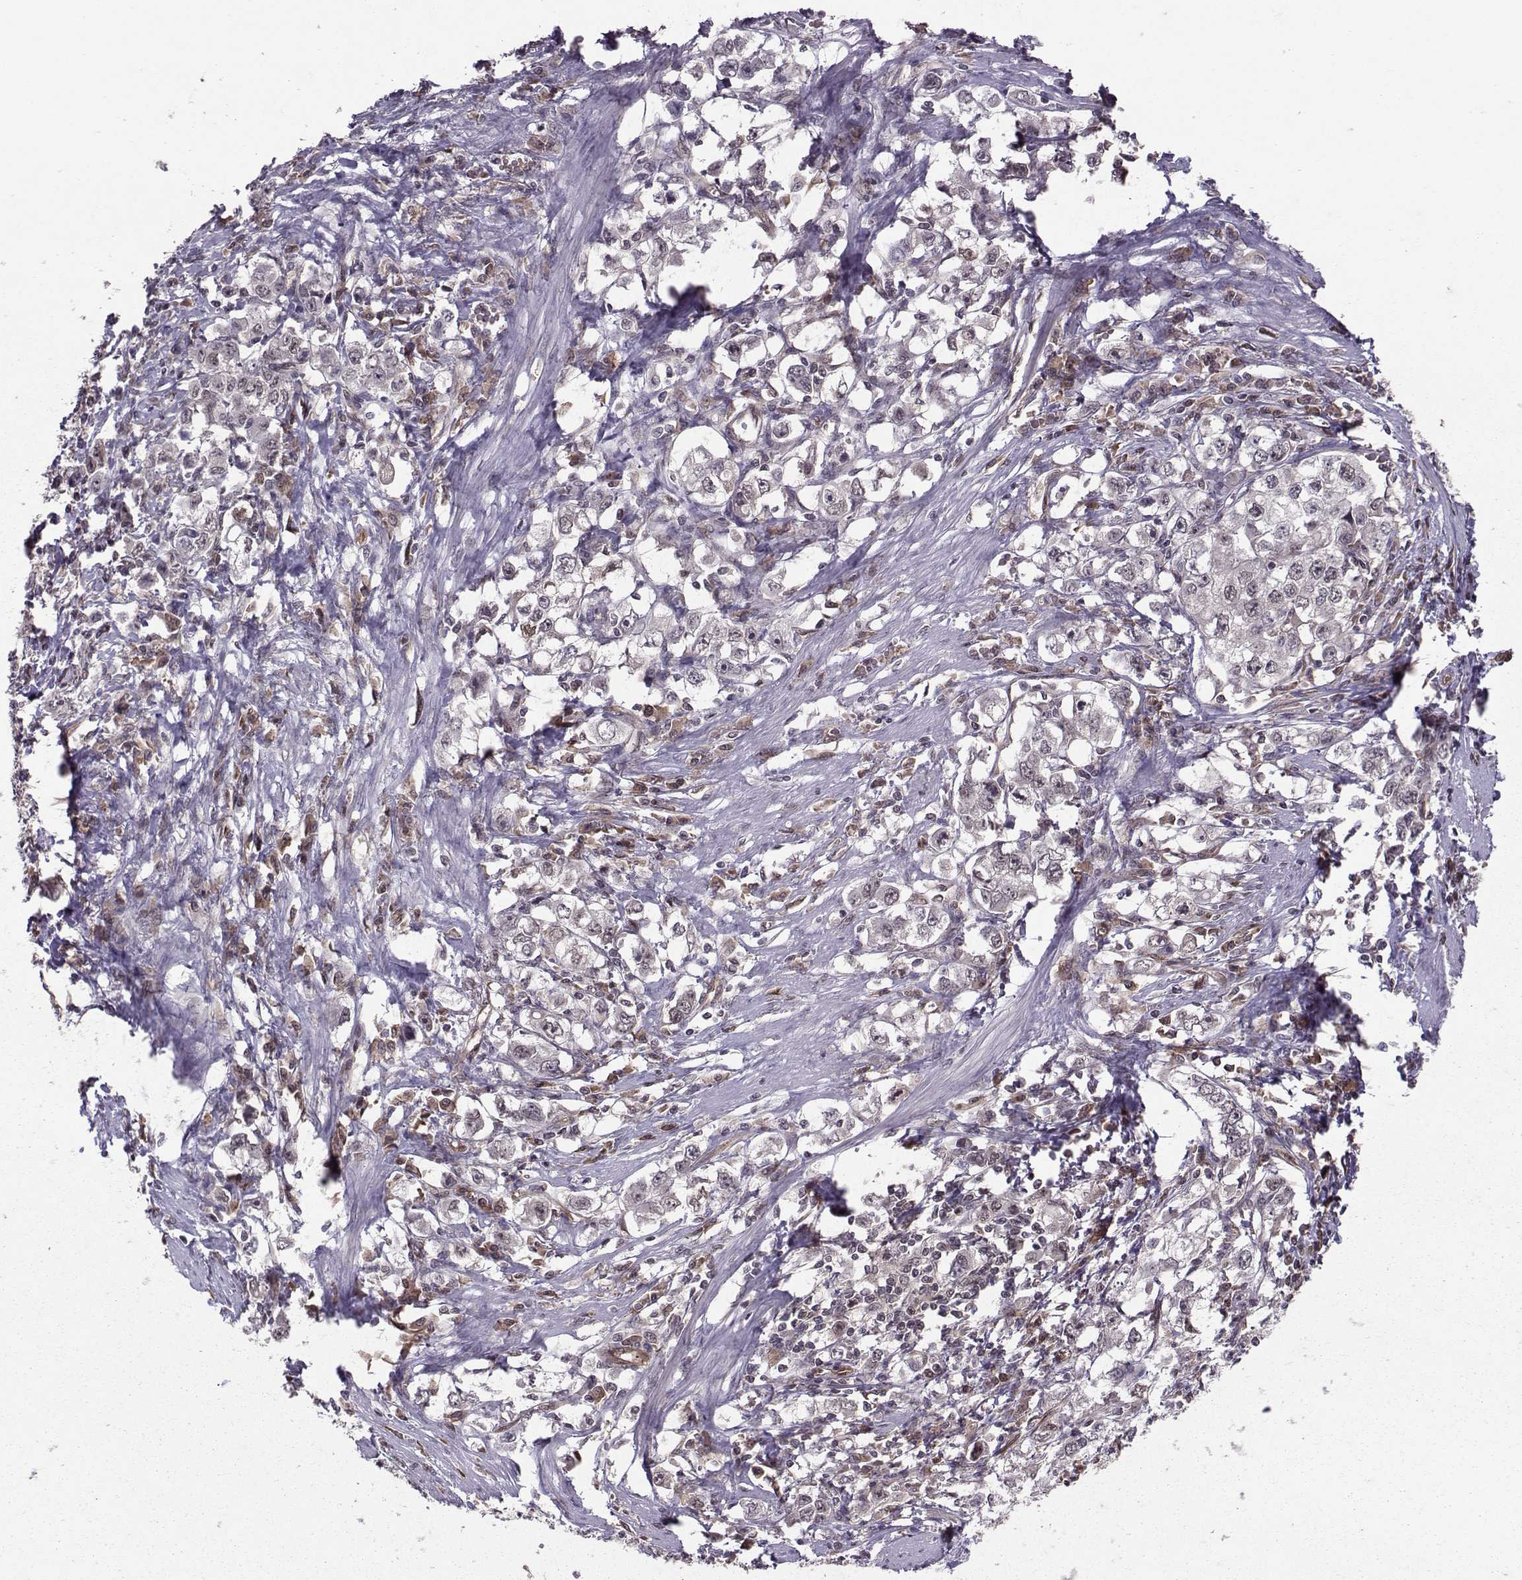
{"staining": {"intensity": "weak", "quantity": "<25%", "location": "cytoplasmic/membranous"}, "tissue": "stomach cancer", "cell_type": "Tumor cells", "image_type": "cancer", "snomed": [{"axis": "morphology", "description": "Adenocarcinoma, NOS"}, {"axis": "topography", "description": "Stomach, lower"}], "caption": "Stomach adenocarcinoma stained for a protein using immunohistochemistry displays no staining tumor cells.", "gene": "PPP2R2A", "patient": {"sex": "female", "age": 72}}